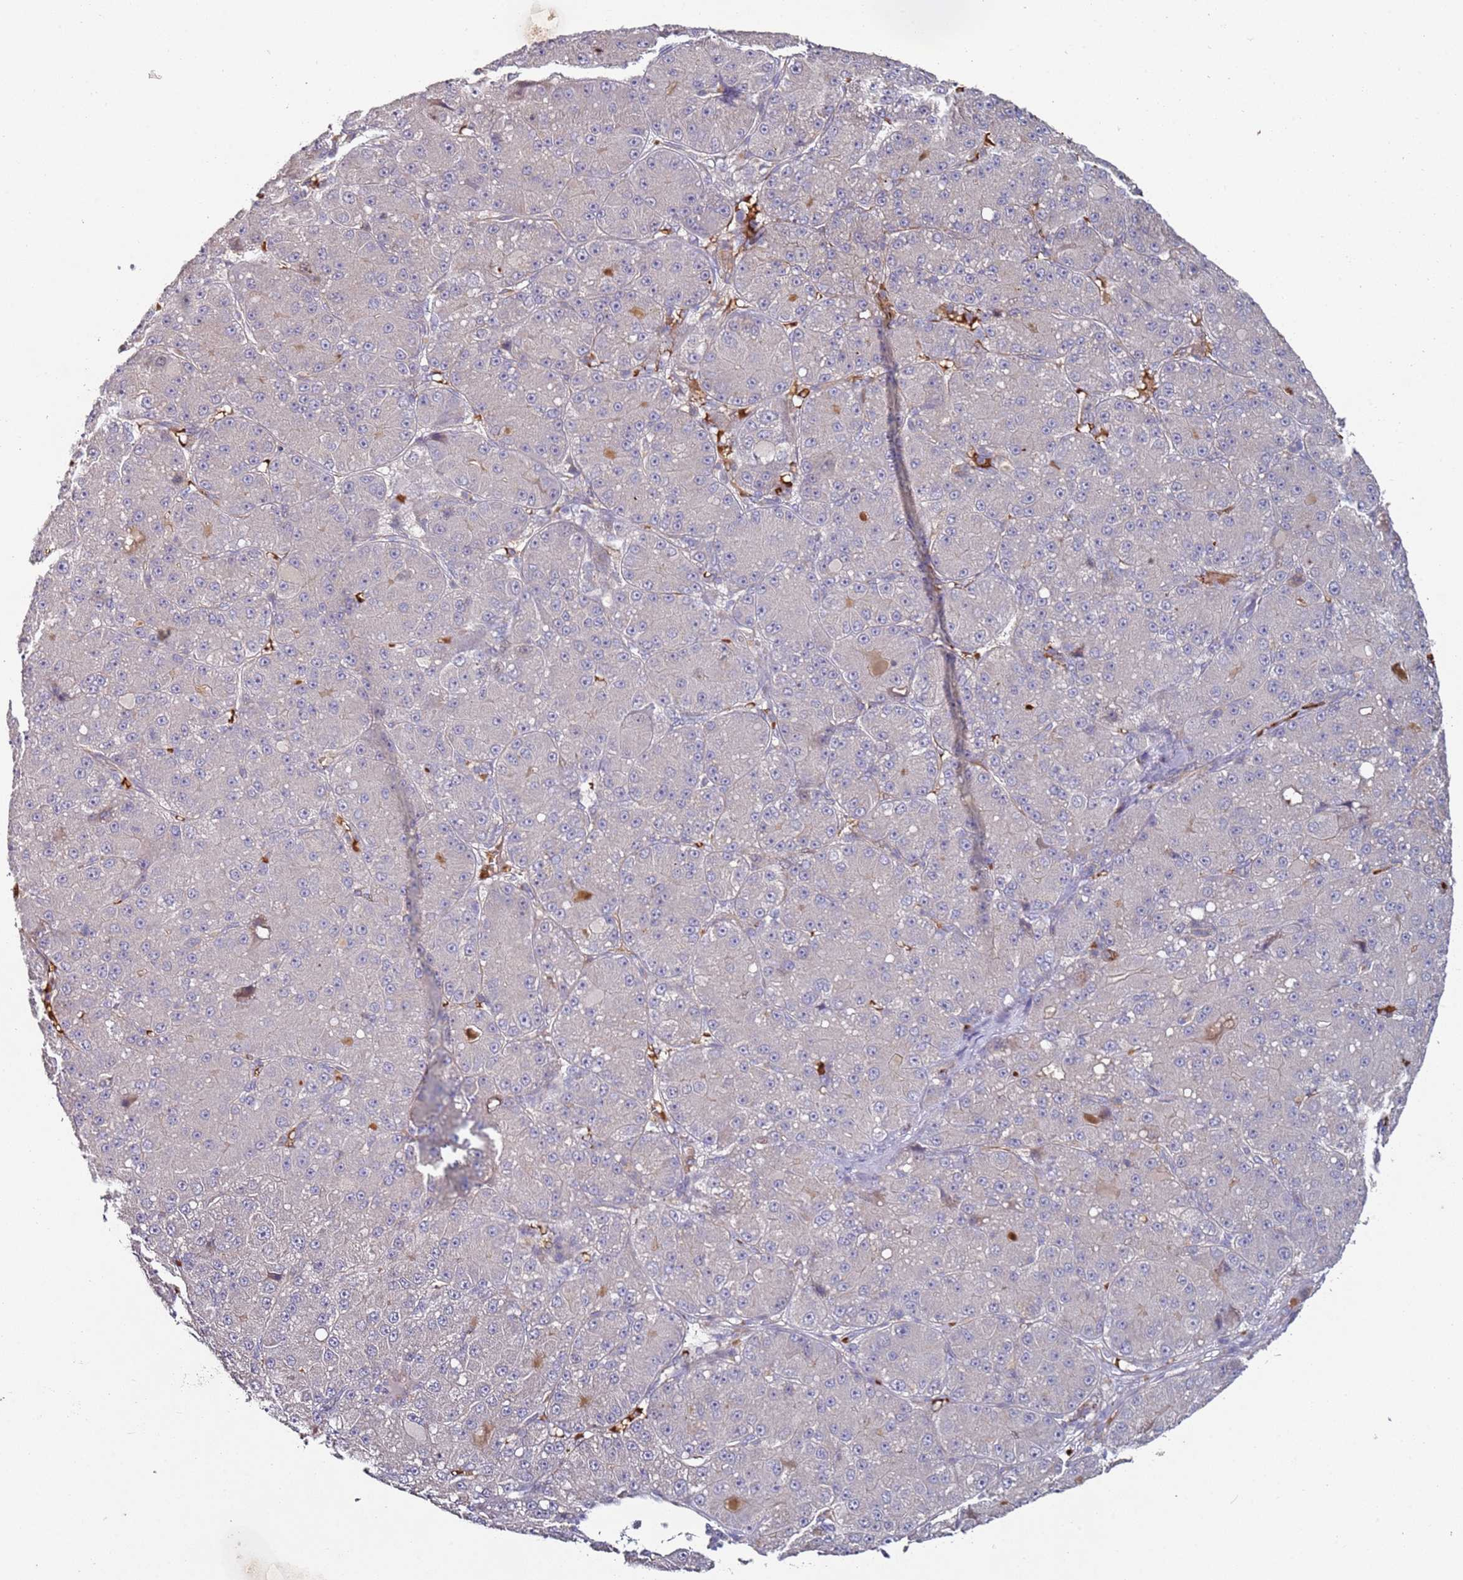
{"staining": {"intensity": "negative", "quantity": "none", "location": "none"}, "tissue": "liver cancer", "cell_type": "Tumor cells", "image_type": "cancer", "snomed": [{"axis": "morphology", "description": "Carcinoma, Hepatocellular, NOS"}, {"axis": "topography", "description": "Liver"}], "caption": "A high-resolution histopathology image shows IHC staining of liver cancer, which demonstrates no significant staining in tumor cells.", "gene": "LACC1", "patient": {"sex": "male", "age": 67}}